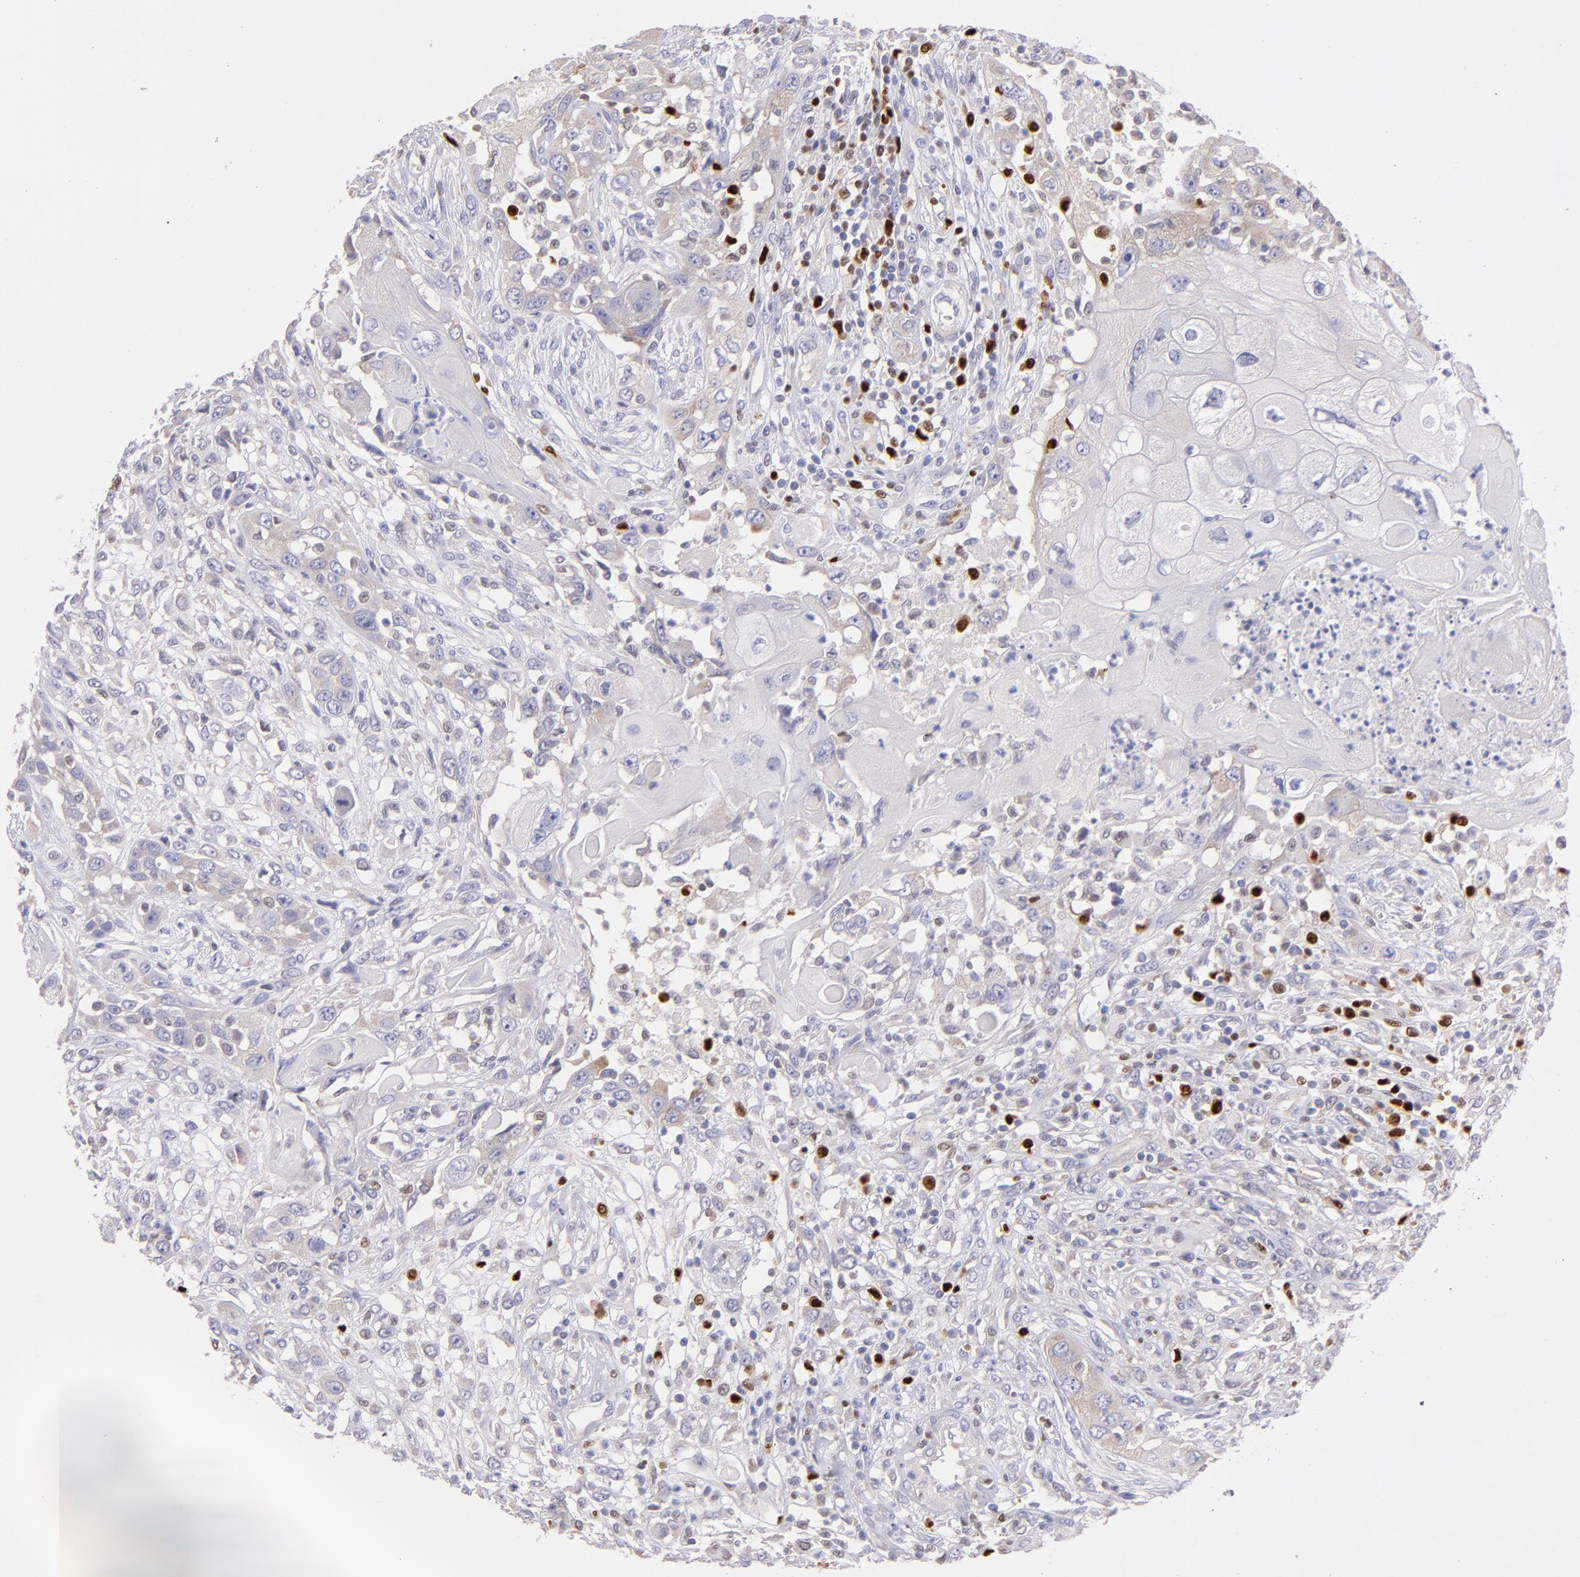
{"staining": {"intensity": "weak", "quantity": ">75%", "location": "cytoplasmic/membranous"}, "tissue": "head and neck cancer", "cell_type": "Tumor cells", "image_type": "cancer", "snomed": [{"axis": "morphology", "description": "Neoplasm, malignant, NOS"}, {"axis": "topography", "description": "Salivary gland"}, {"axis": "topography", "description": "Head-Neck"}], "caption": "Immunohistochemical staining of human neoplasm (malignant) (head and neck) shows low levels of weak cytoplasmic/membranous protein positivity in approximately >75% of tumor cells.", "gene": "IRF8", "patient": {"sex": "male", "age": 43}}